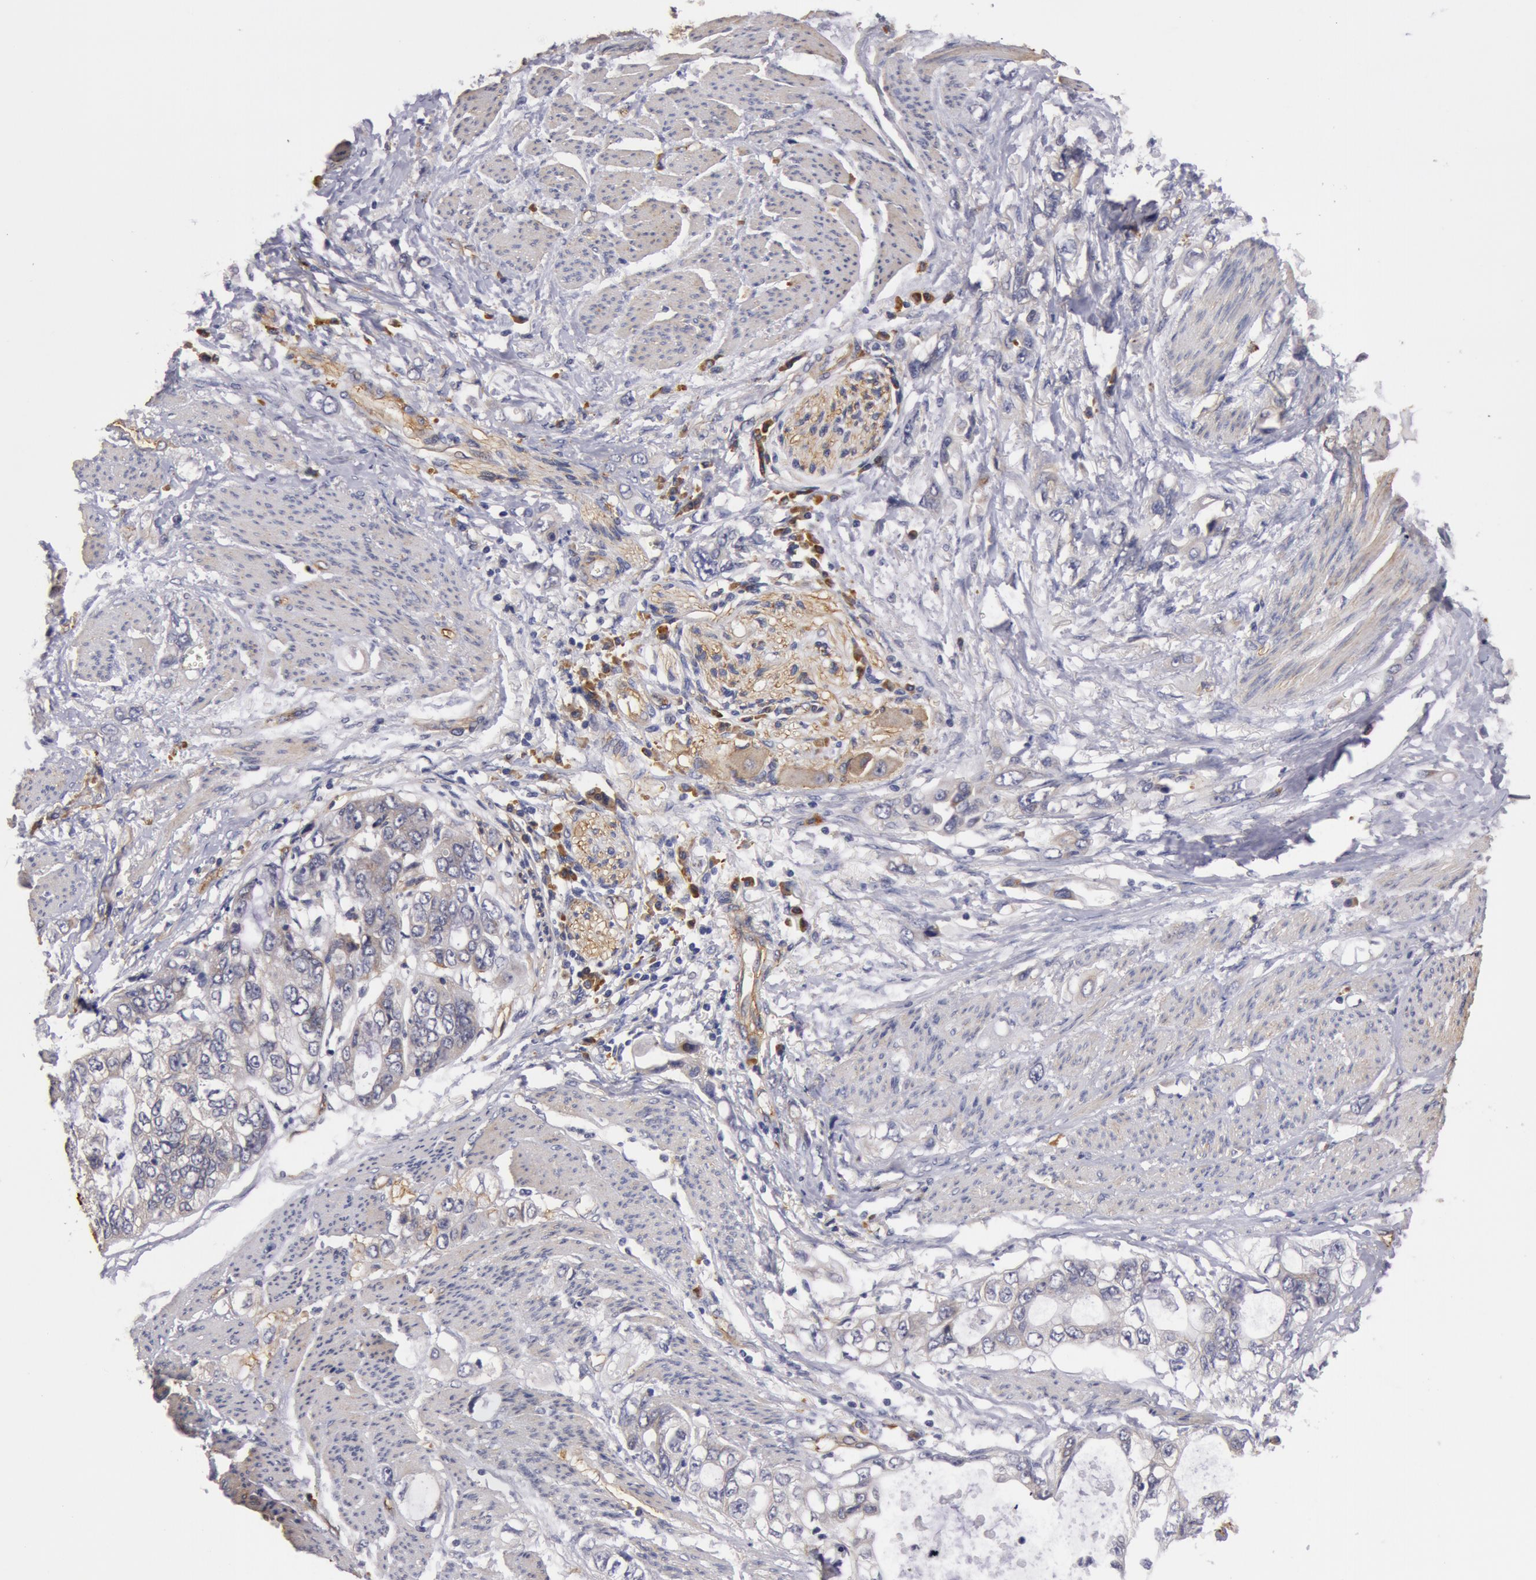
{"staining": {"intensity": "weak", "quantity": "25%-75%", "location": "cytoplasmic/membranous"}, "tissue": "stomach cancer", "cell_type": "Tumor cells", "image_type": "cancer", "snomed": [{"axis": "morphology", "description": "Adenocarcinoma, NOS"}, {"axis": "topography", "description": "Stomach, upper"}], "caption": "Weak cytoplasmic/membranous protein staining is appreciated in about 25%-75% of tumor cells in stomach cancer (adenocarcinoma).", "gene": "IL23A", "patient": {"sex": "female", "age": 52}}